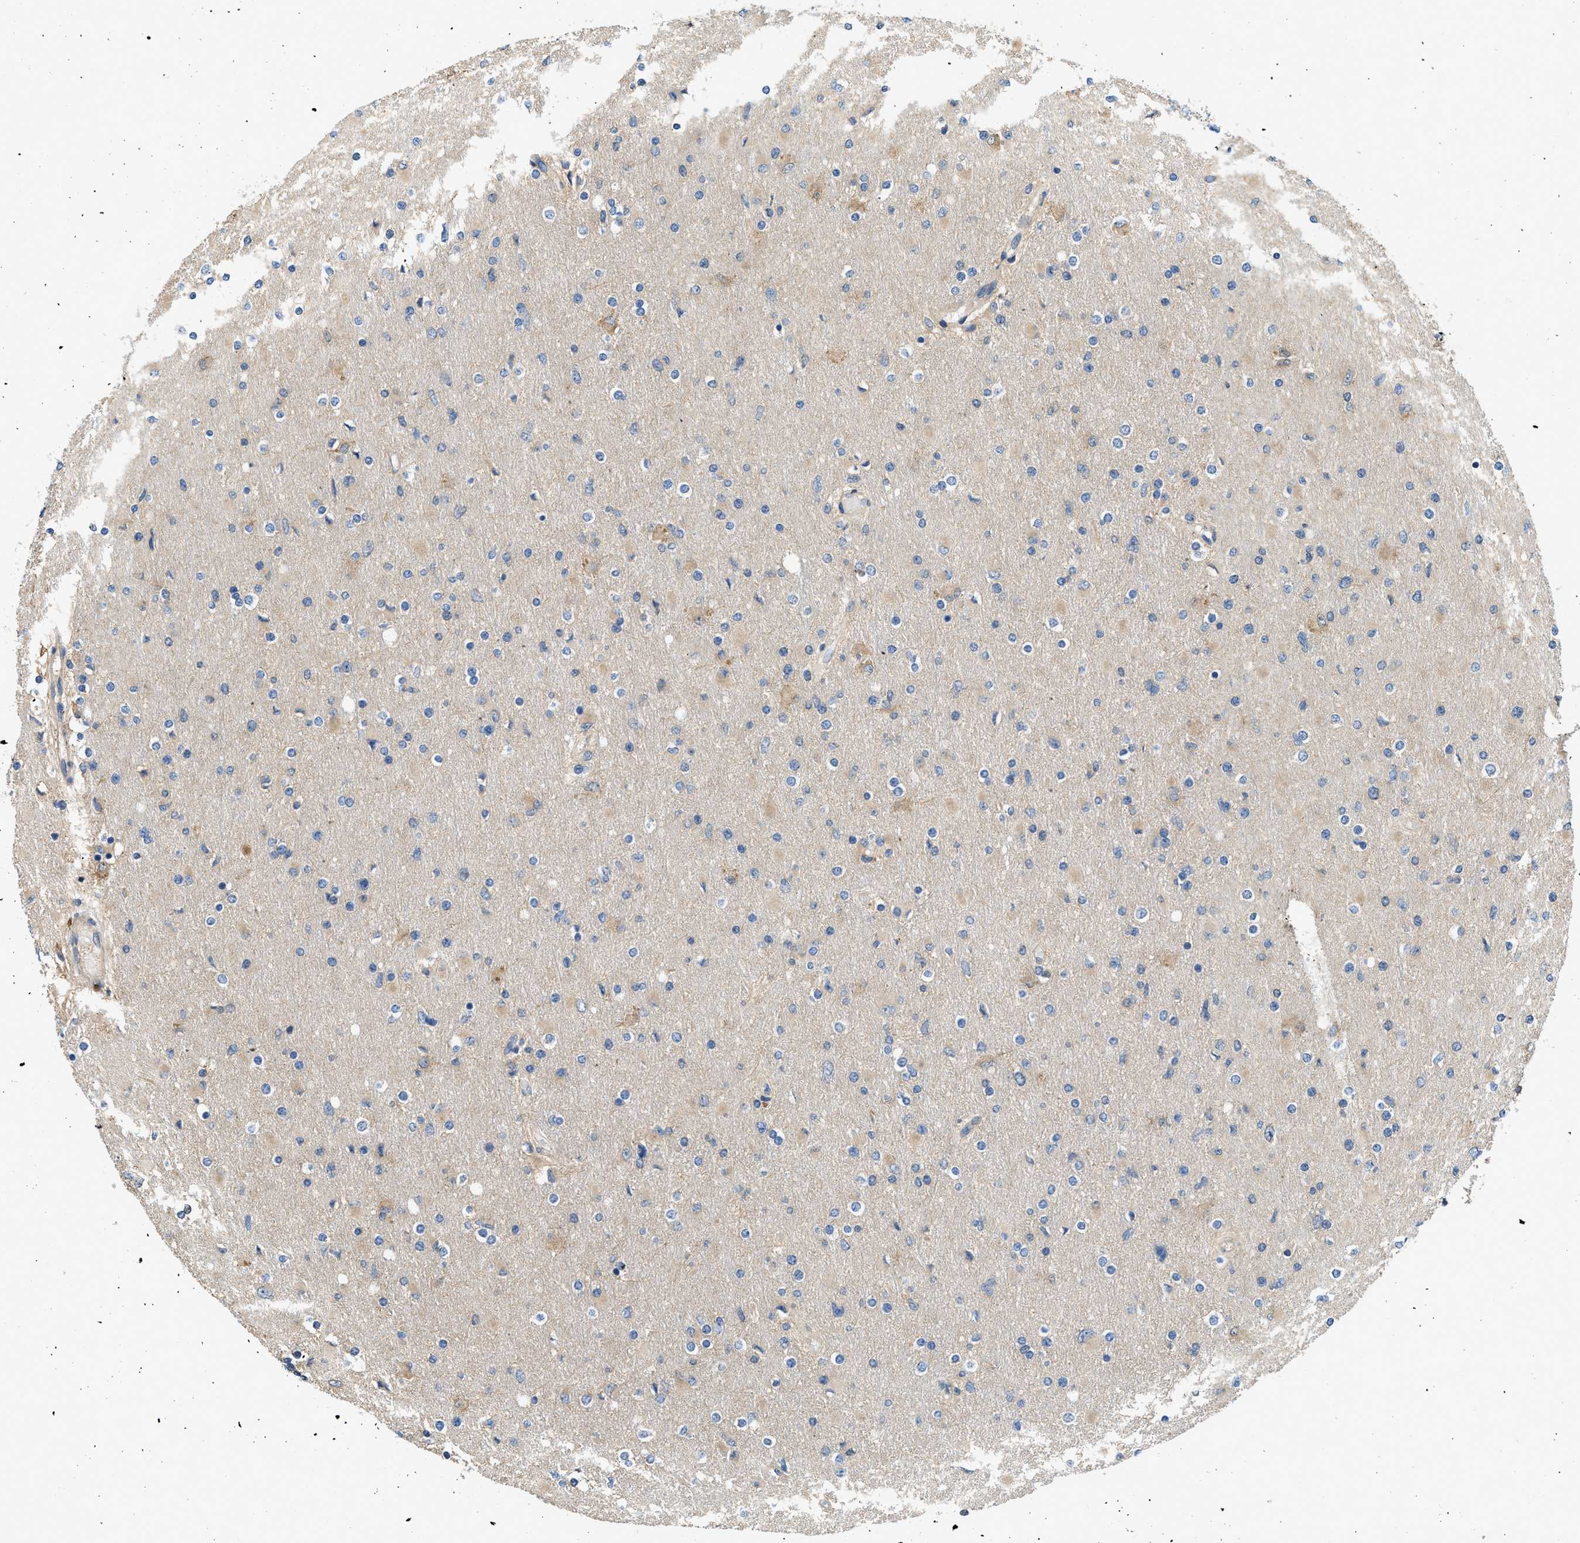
{"staining": {"intensity": "negative", "quantity": "none", "location": "none"}, "tissue": "glioma", "cell_type": "Tumor cells", "image_type": "cancer", "snomed": [{"axis": "morphology", "description": "Glioma, malignant, High grade"}, {"axis": "topography", "description": "Cerebral cortex"}], "caption": "IHC image of human high-grade glioma (malignant) stained for a protein (brown), which reveals no expression in tumor cells.", "gene": "GPR31", "patient": {"sex": "female", "age": 36}}